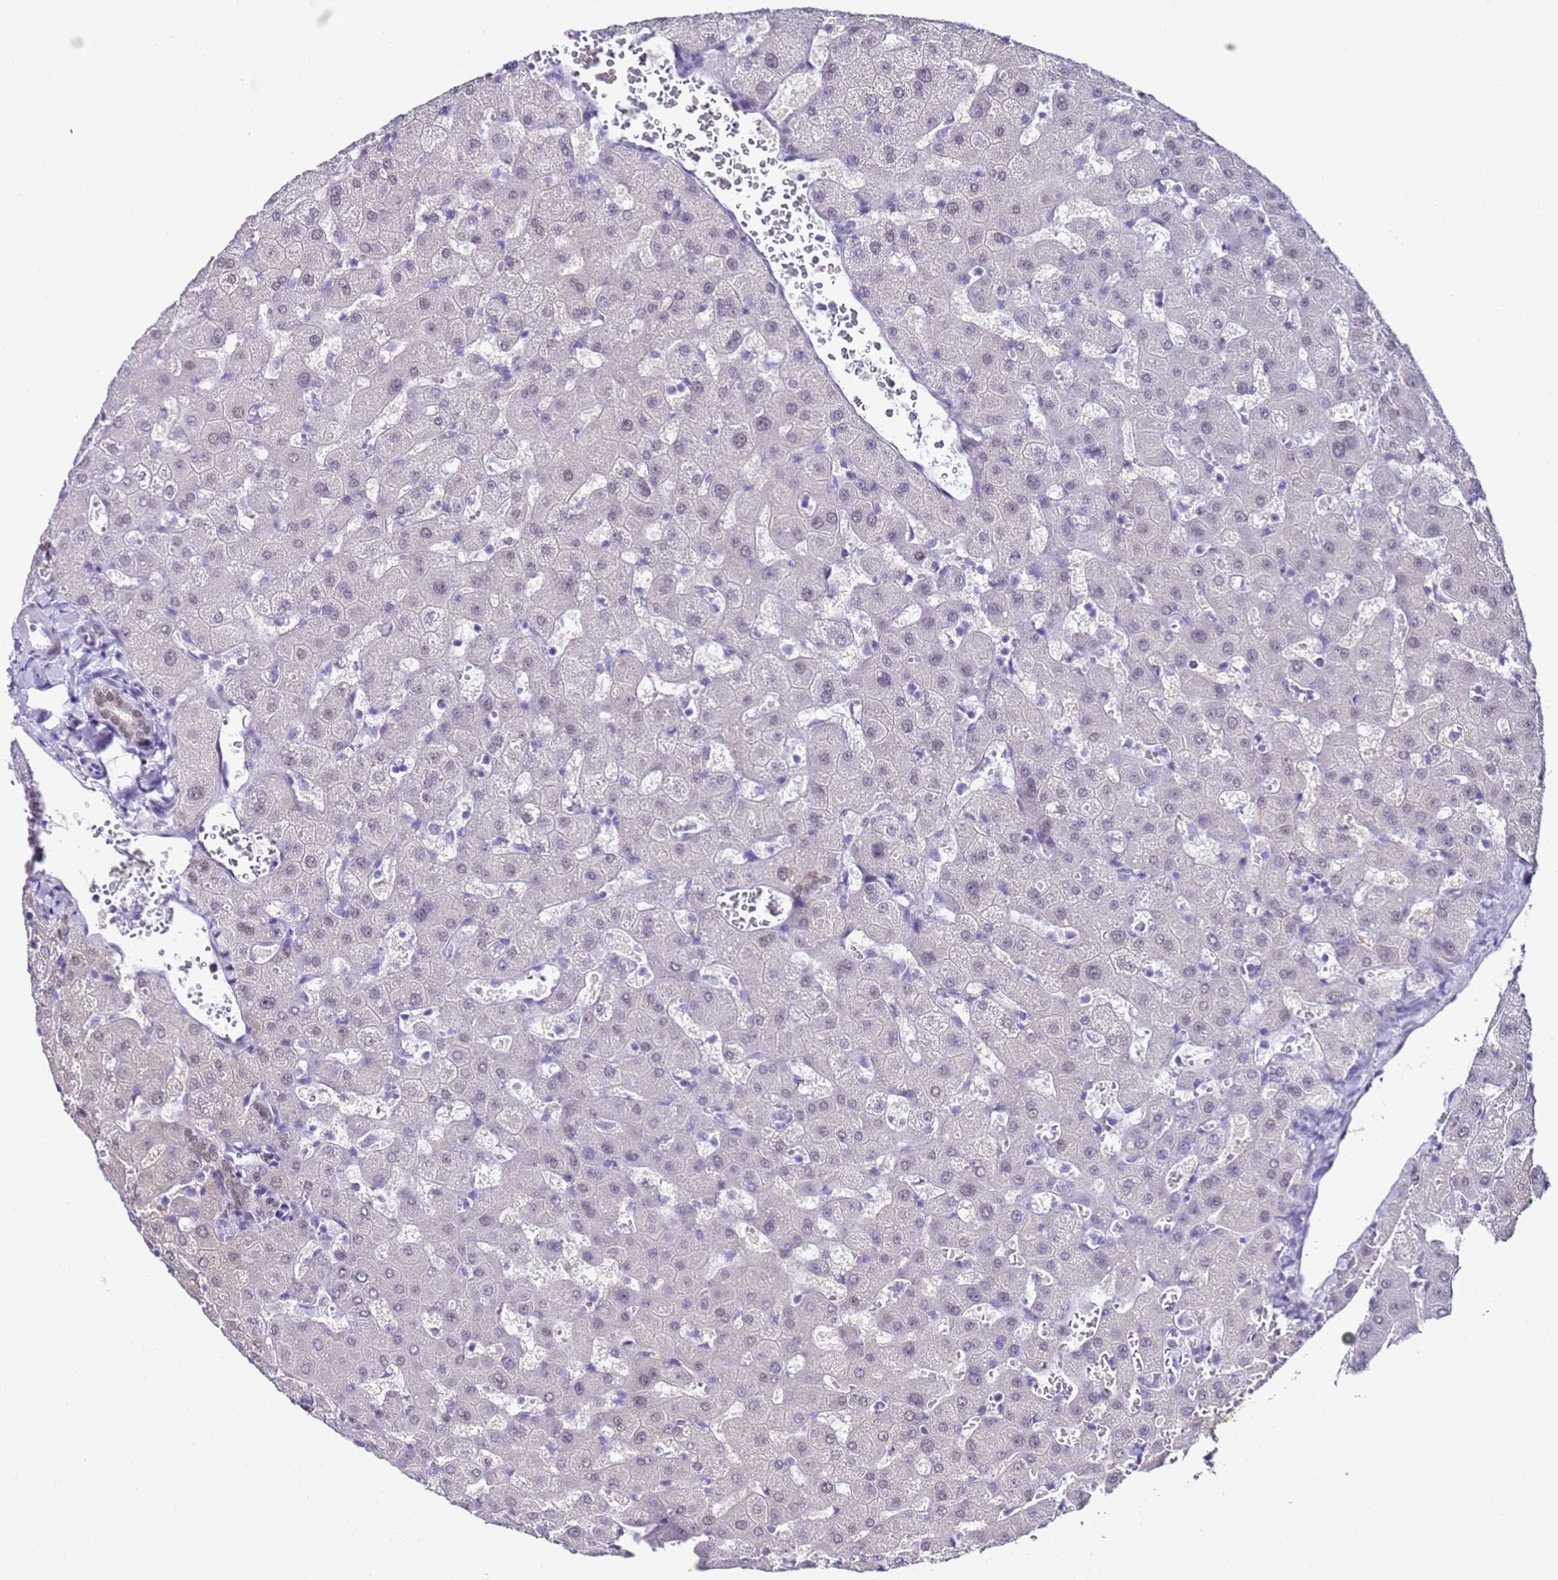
{"staining": {"intensity": "moderate", "quantity": "<25%", "location": "nuclear"}, "tissue": "liver", "cell_type": "Cholangiocytes", "image_type": "normal", "snomed": [{"axis": "morphology", "description": "Normal tissue, NOS"}, {"axis": "topography", "description": "Liver"}], "caption": "Liver stained with a brown dye displays moderate nuclear positive staining in approximately <25% of cholangiocytes.", "gene": "BCL7A", "patient": {"sex": "female", "age": 63}}